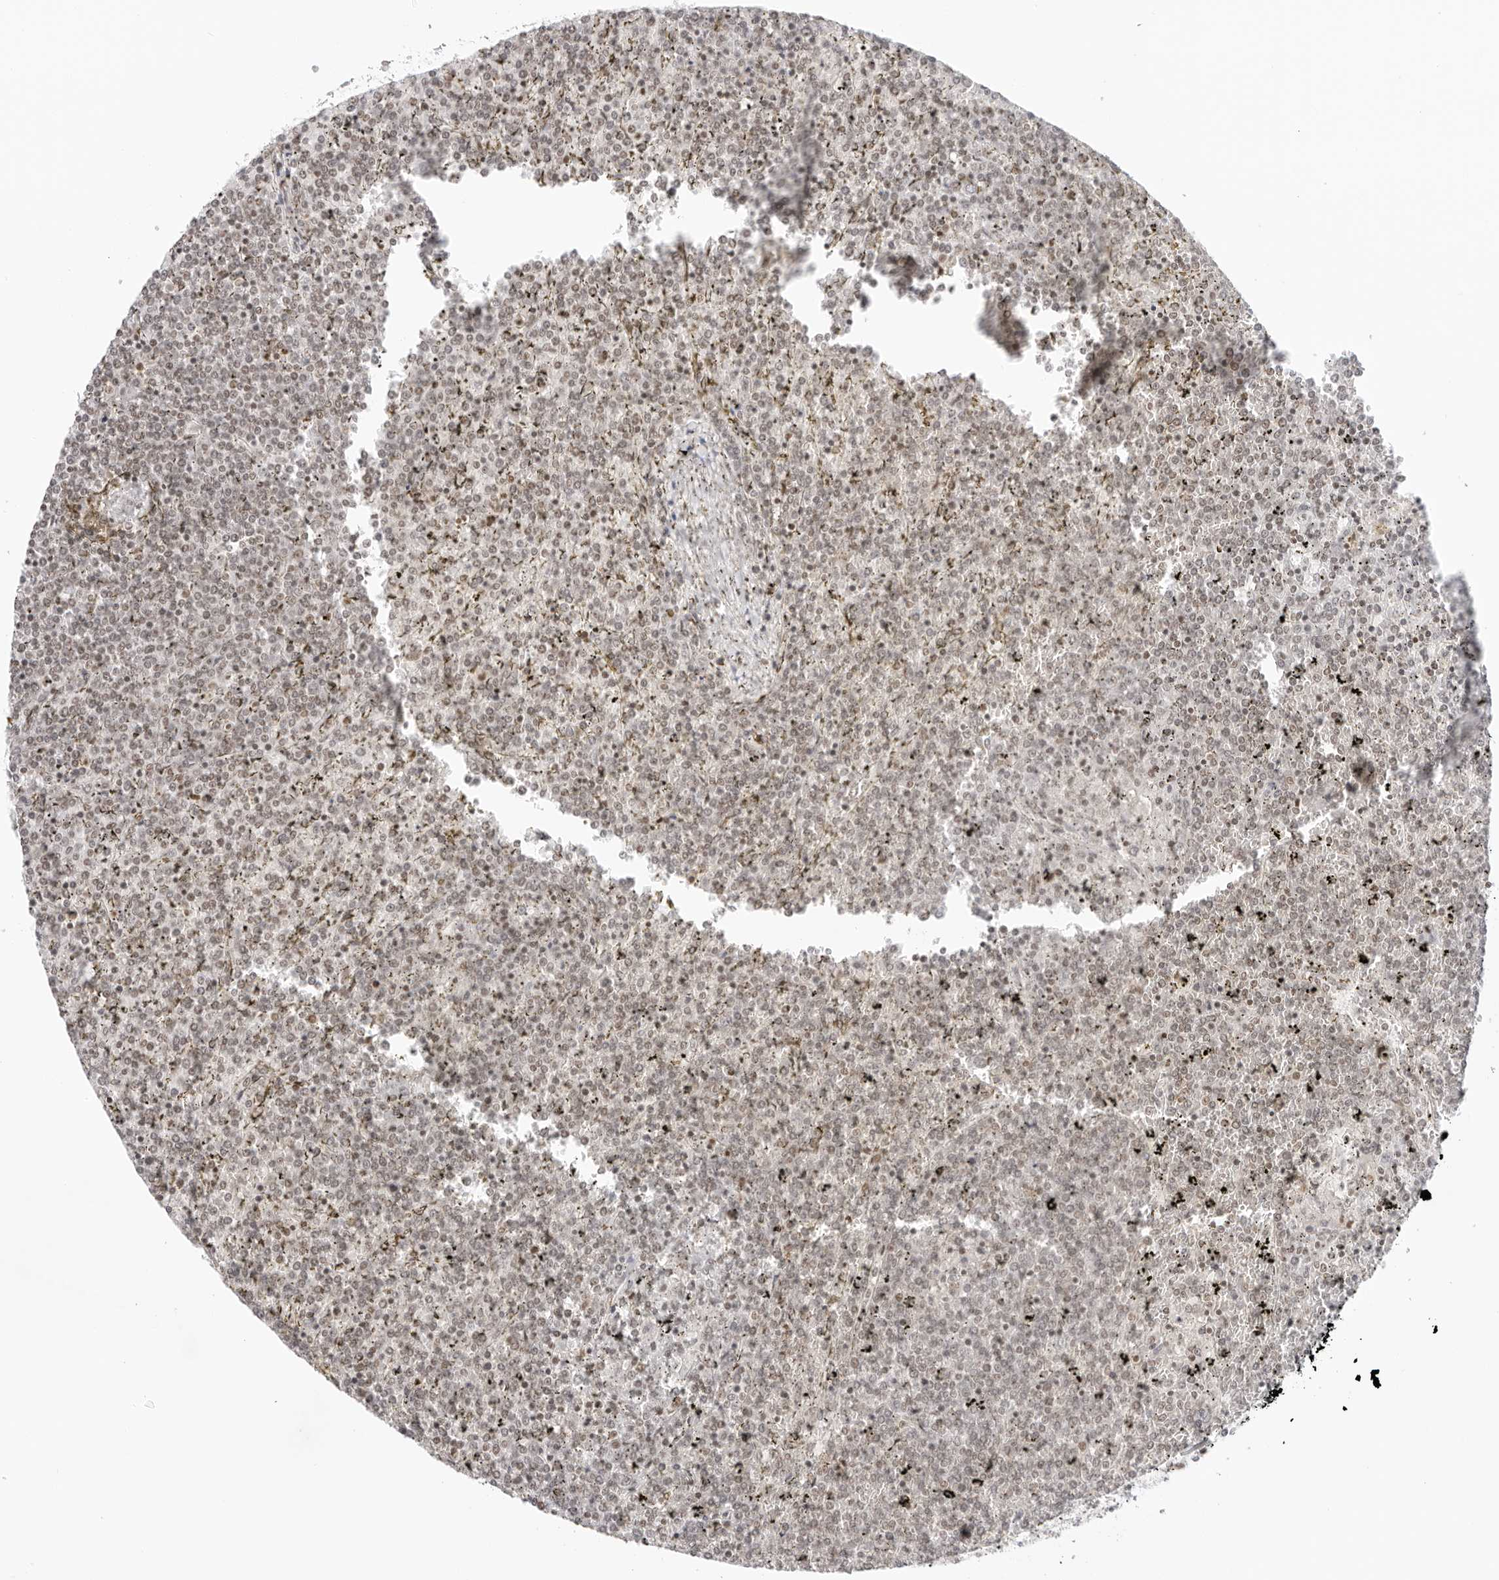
{"staining": {"intensity": "weak", "quantity": "25%-75%", "location": "nuclear"}, "tissue": "lymphoma", "cell_type": "Tumor cells", "image_type": "cancer", "snomed": [{"axis": "morphology", "description": "Malignant lymphoma, non-Hodgkin's type, Low grade"}, {"axis": "topography", "description": "Spleen"}], "caption": "Immunohistochemistry (IHC) photomicrograph of neoplastic tissue: human malignant lymphoma, non-Hodgkin's type (low-grade) stained using immunohistochemistry (IHC) shows low levels of weak protein expression localized specifically in the nuclear of tumor cells, appearing as a nuclear brown color.", "gene": "TCIM", "patient": {"sex": "female", "age": 19}}